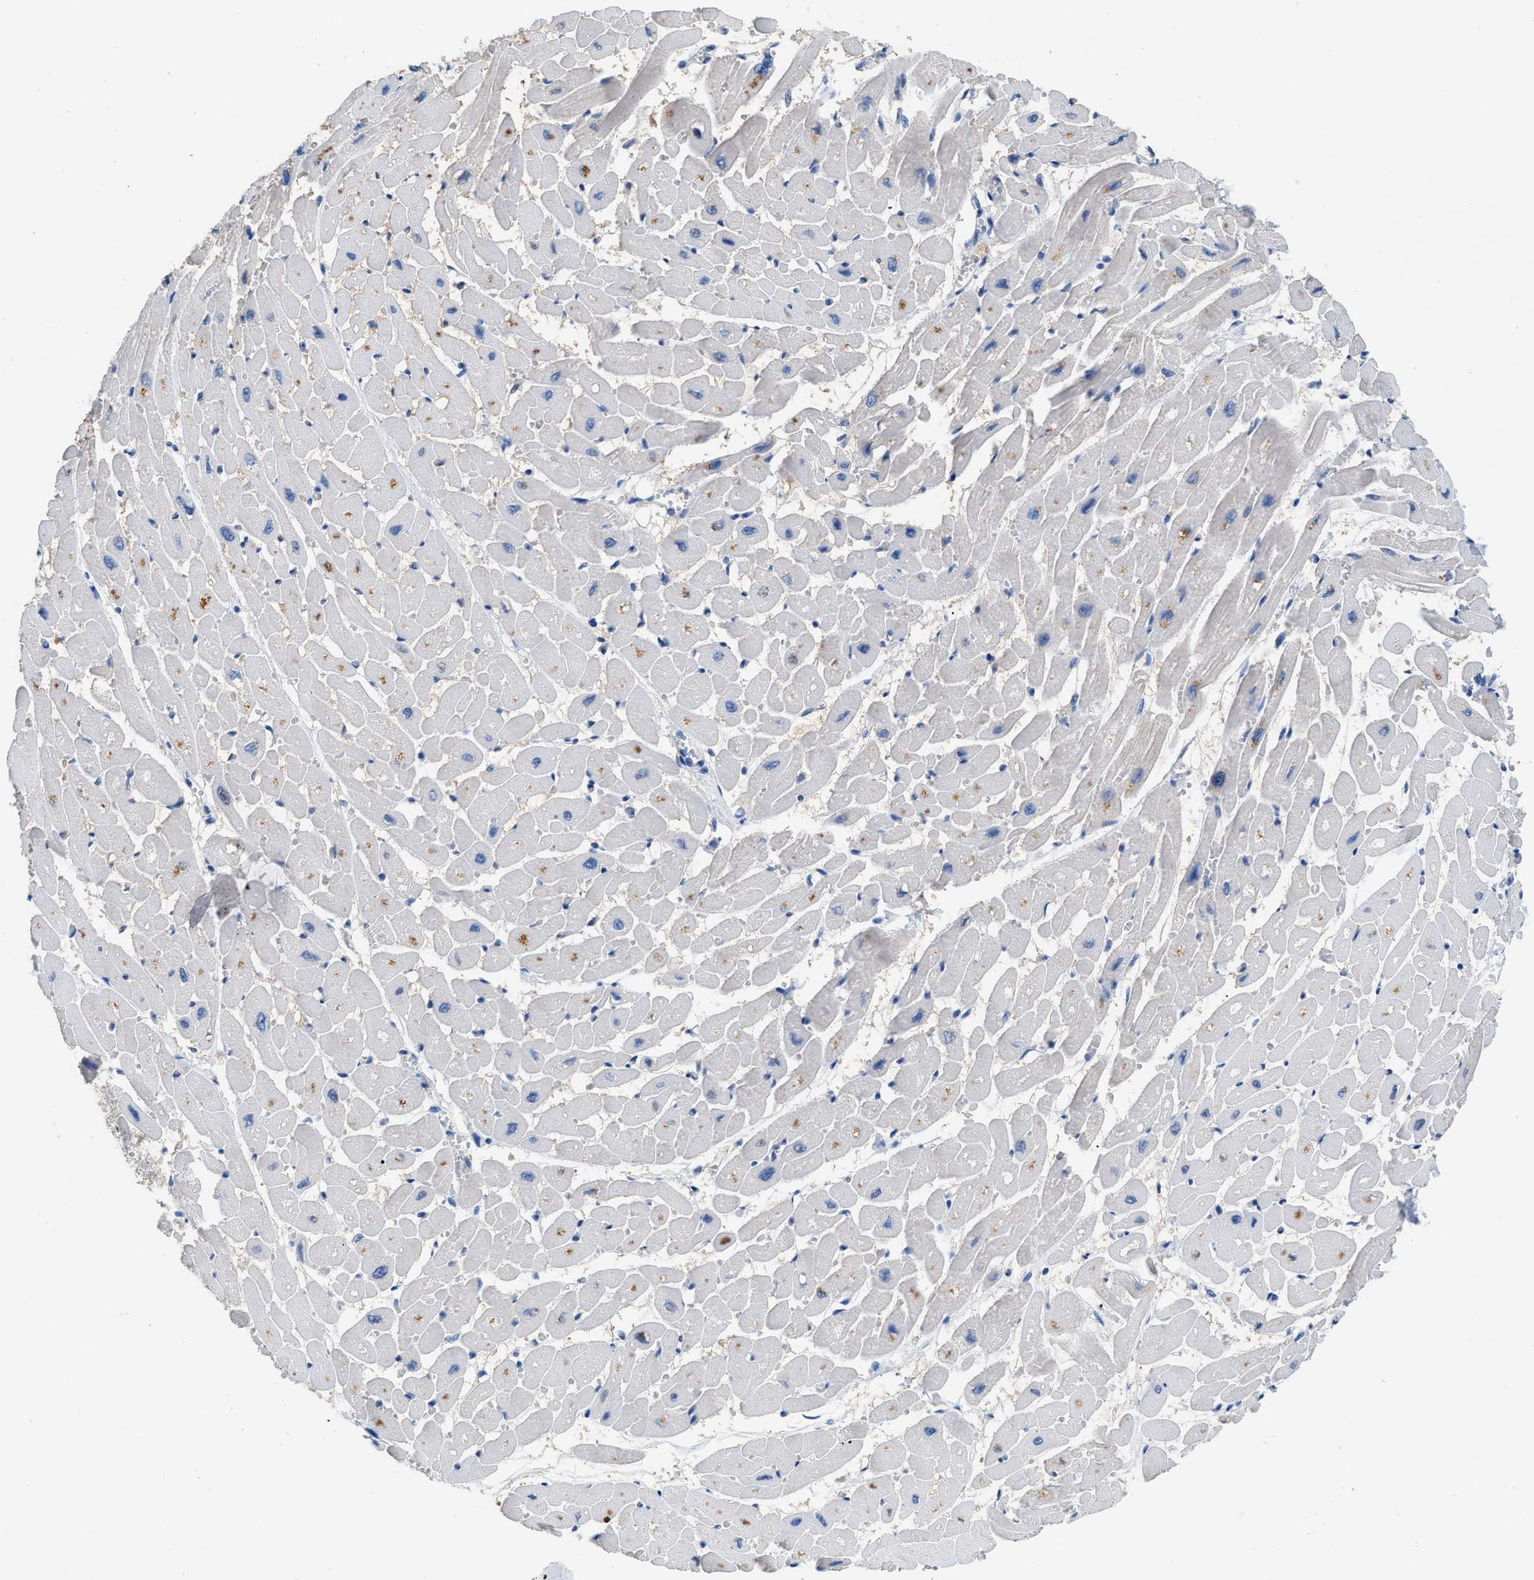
{"staining": {"intensity": "negative", "quantity": "none", "location": "none"}, "tissue": "heart muscle", "cell_type": "Cardiomyocytes", "image_type": "normal", "snomed": [{"axis": "morphology", "description": "Normal tissue, NOS"}, {"axis": "topography", "description": "Heart"}], "caption": "Immunohistochemistry (IHC) photomicrograph of benign heart muscle: human heart muscle stained with DAB (3,3'-diaminobenzidine) displays no significant protein positivity in cardiomyocytes.", "gene": "SLC10A6", "patient": {"sex": "male", "age": 45}}